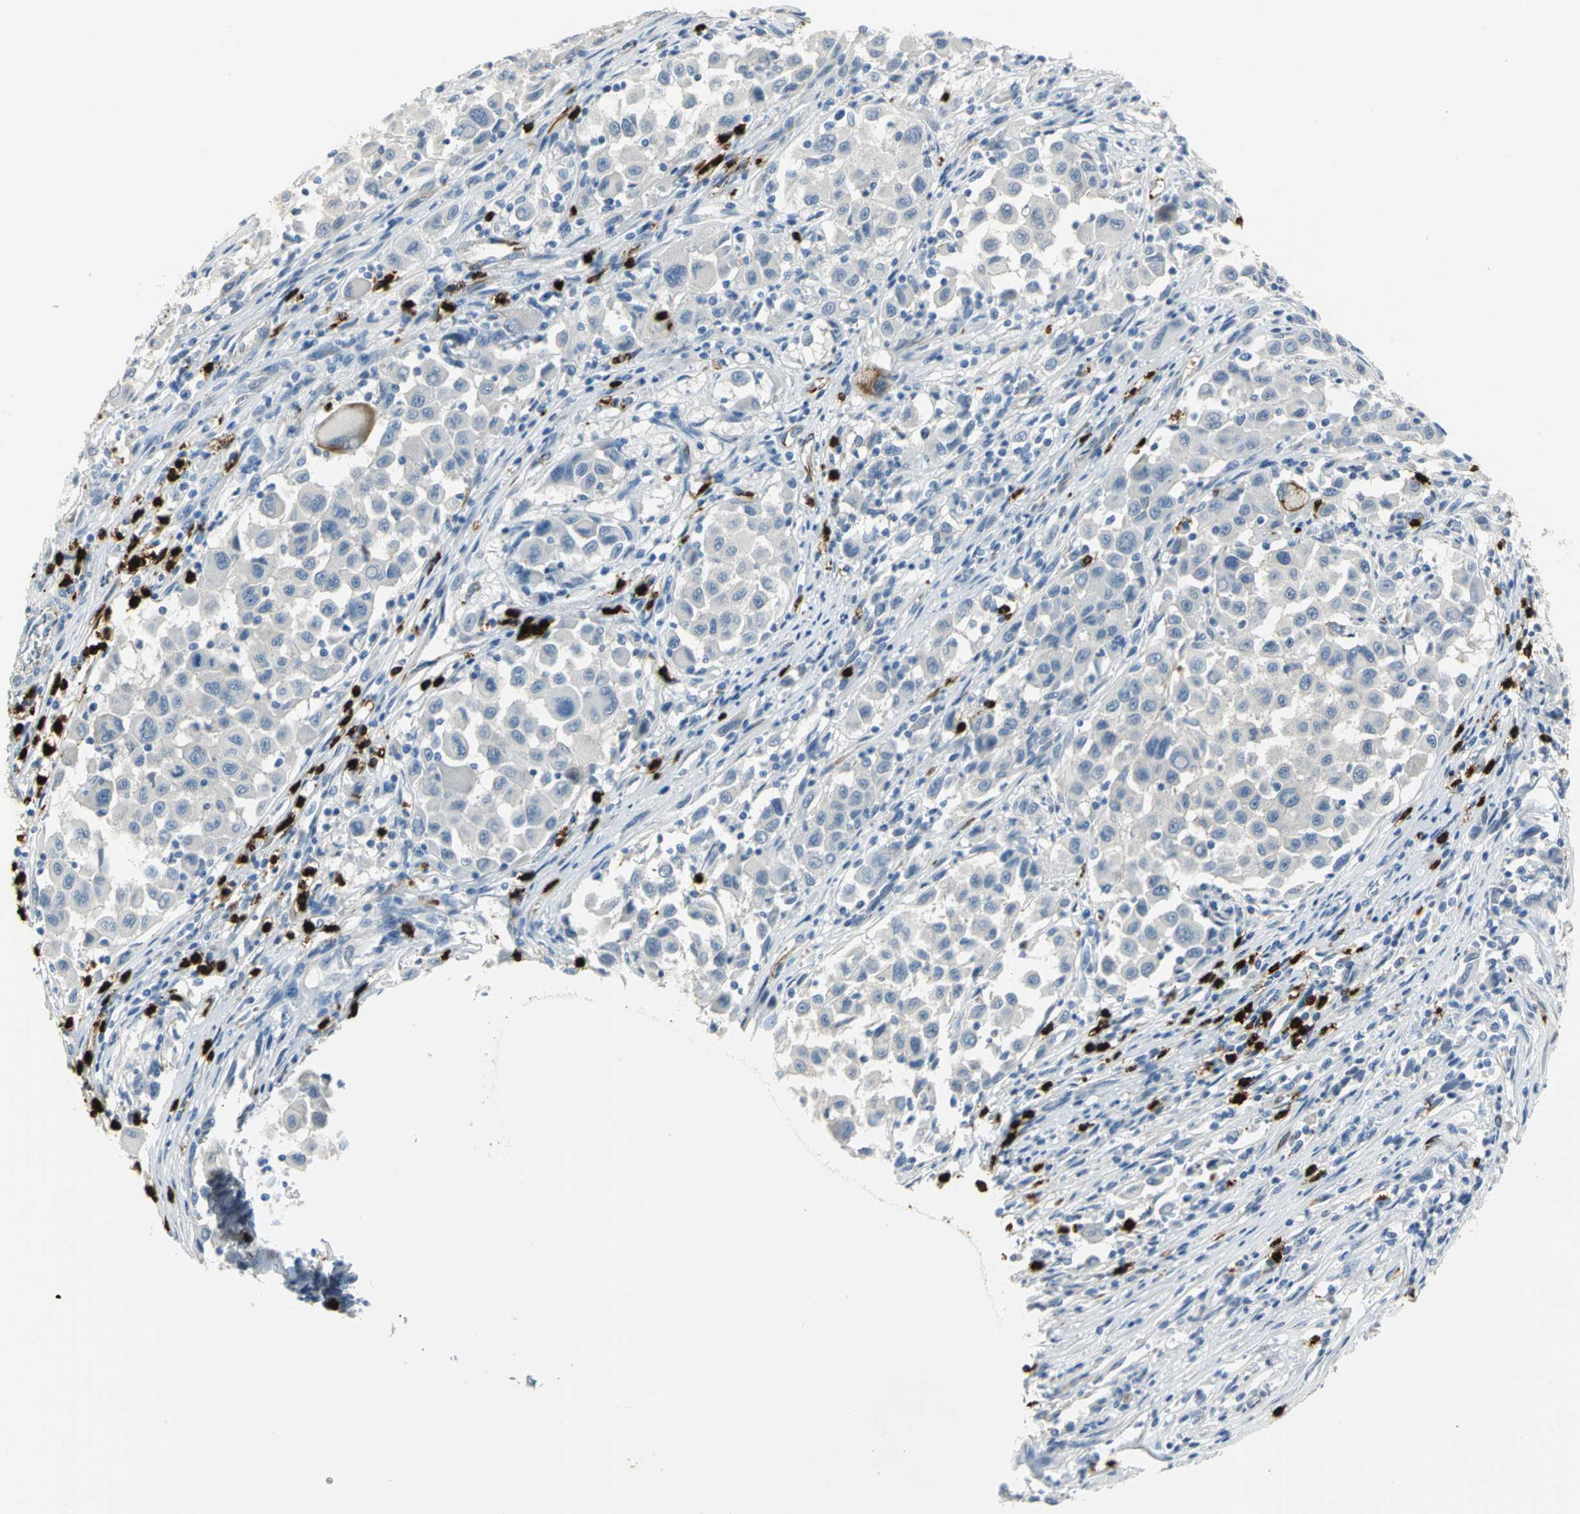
{"staining": {"intensity": "negative", "quantity": "none", "location": "none"}, "tissue": "melanoma", "cell_type": "Tumor cells", "image_type": "cancer", "snomed": [{"axis": "morphology", "description": "Malignant melanoma, Metastatic site"}, {"axis": "topography", "description": "Lymph node"}], "caption": "A micrograph of human malignant melanoma (metastatic site) is negative for staining in tumor cells. (IHC, brightfield microscopy, high magnification).", "gene": "ALOX15", "patient": {"sex": "male", "age": 61}}